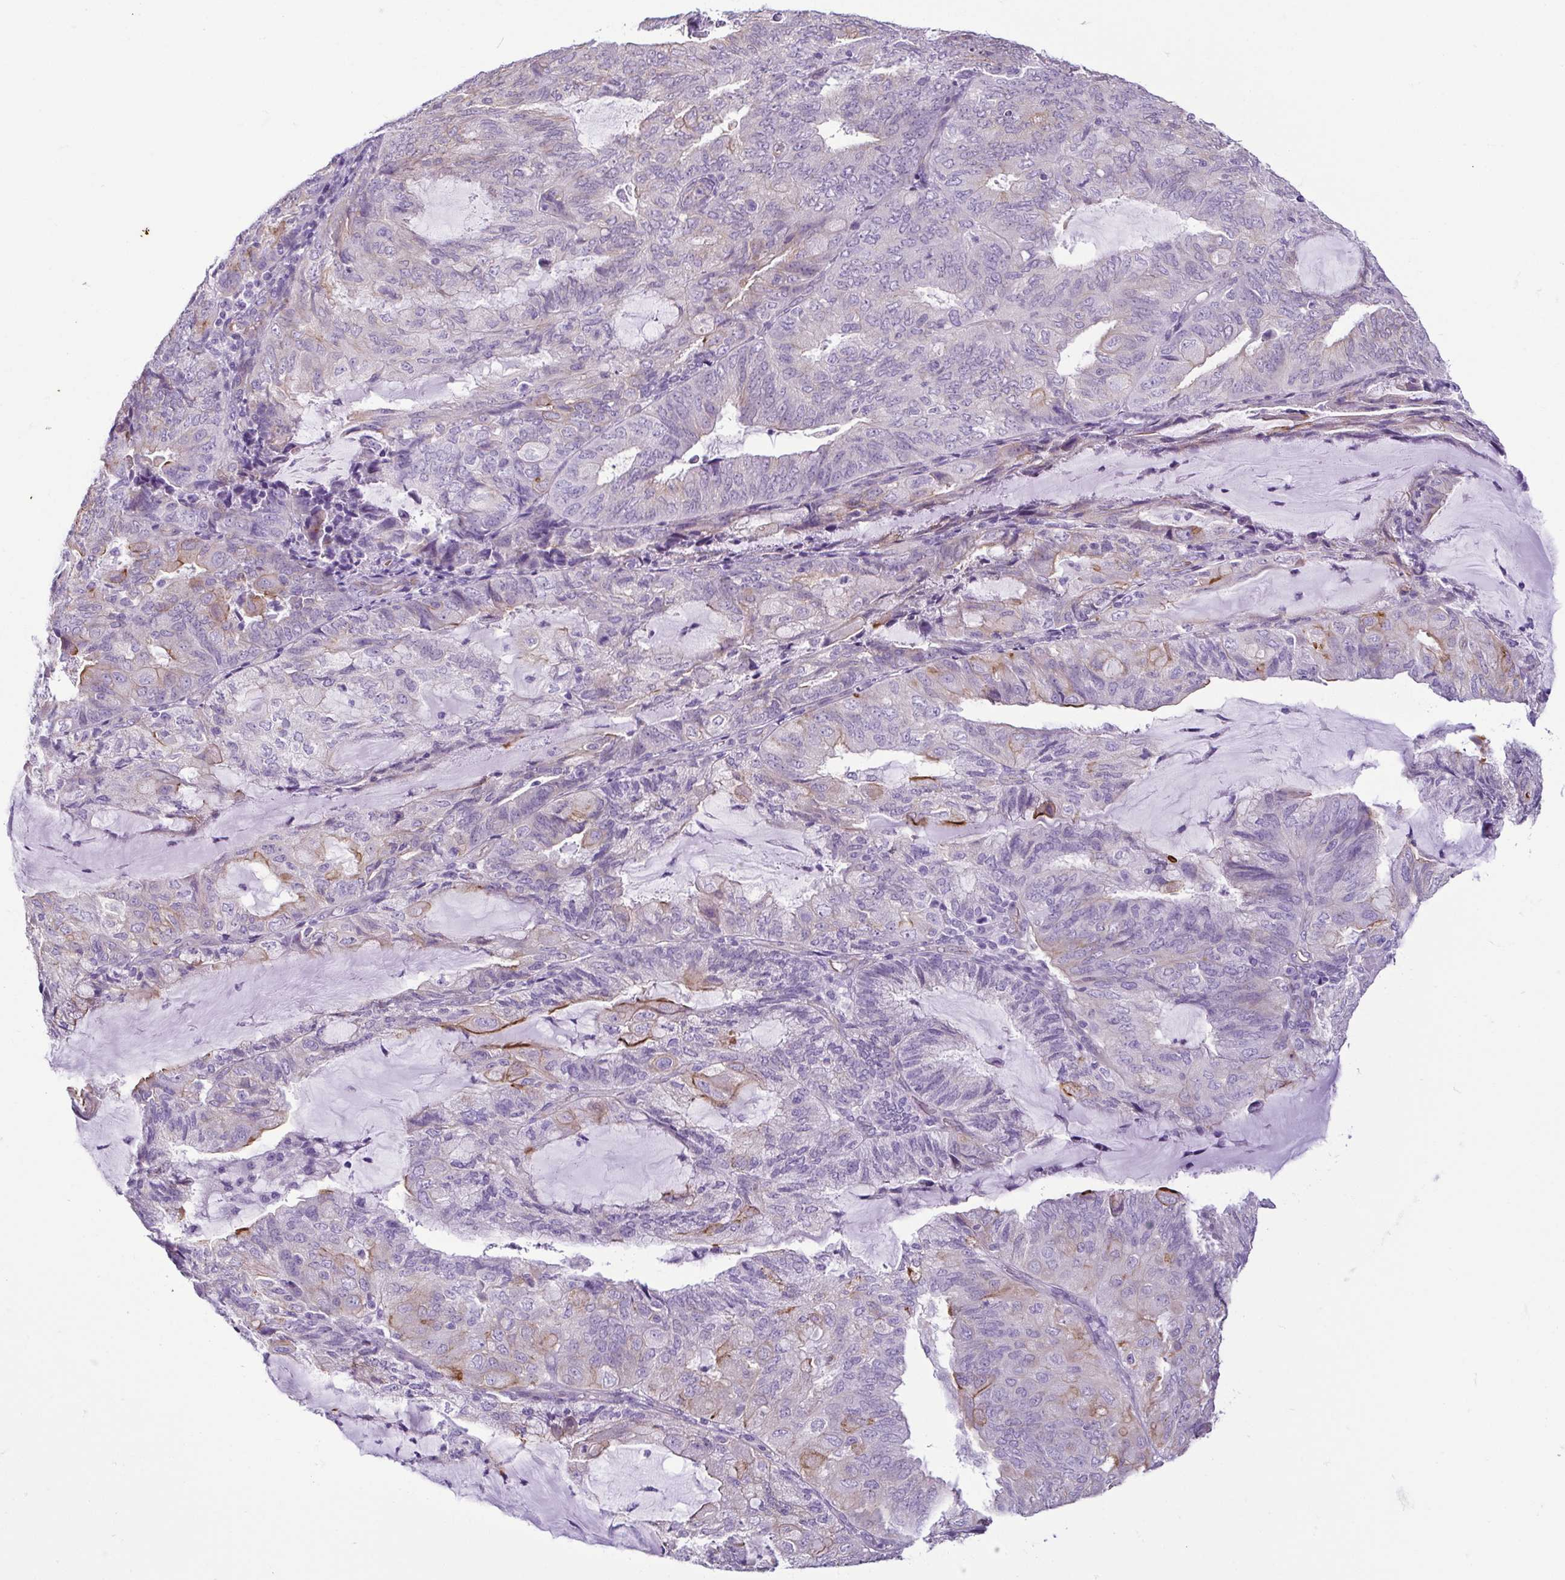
{"staining": {"intensity": "moderate", "quantity": "<25%", "location": "cytoplasmic/membranous"}, "tissue": "endometrial cancer", "cell_type": "Tumor cells", "image_type": "cancer", "snomed": [{"axis": "morphology", "description": "Adenocarcinoma, NOS"}, {"axis": "topography", "description": "Endometrium"}], "caption": "A brown stain labels moderate cytoplasmic/membranous expression of a protein in adenocarcinoma (endometrial) tumor cells.", "gene": "CASP14", "patient": {"sex": "female", "age": 81}}